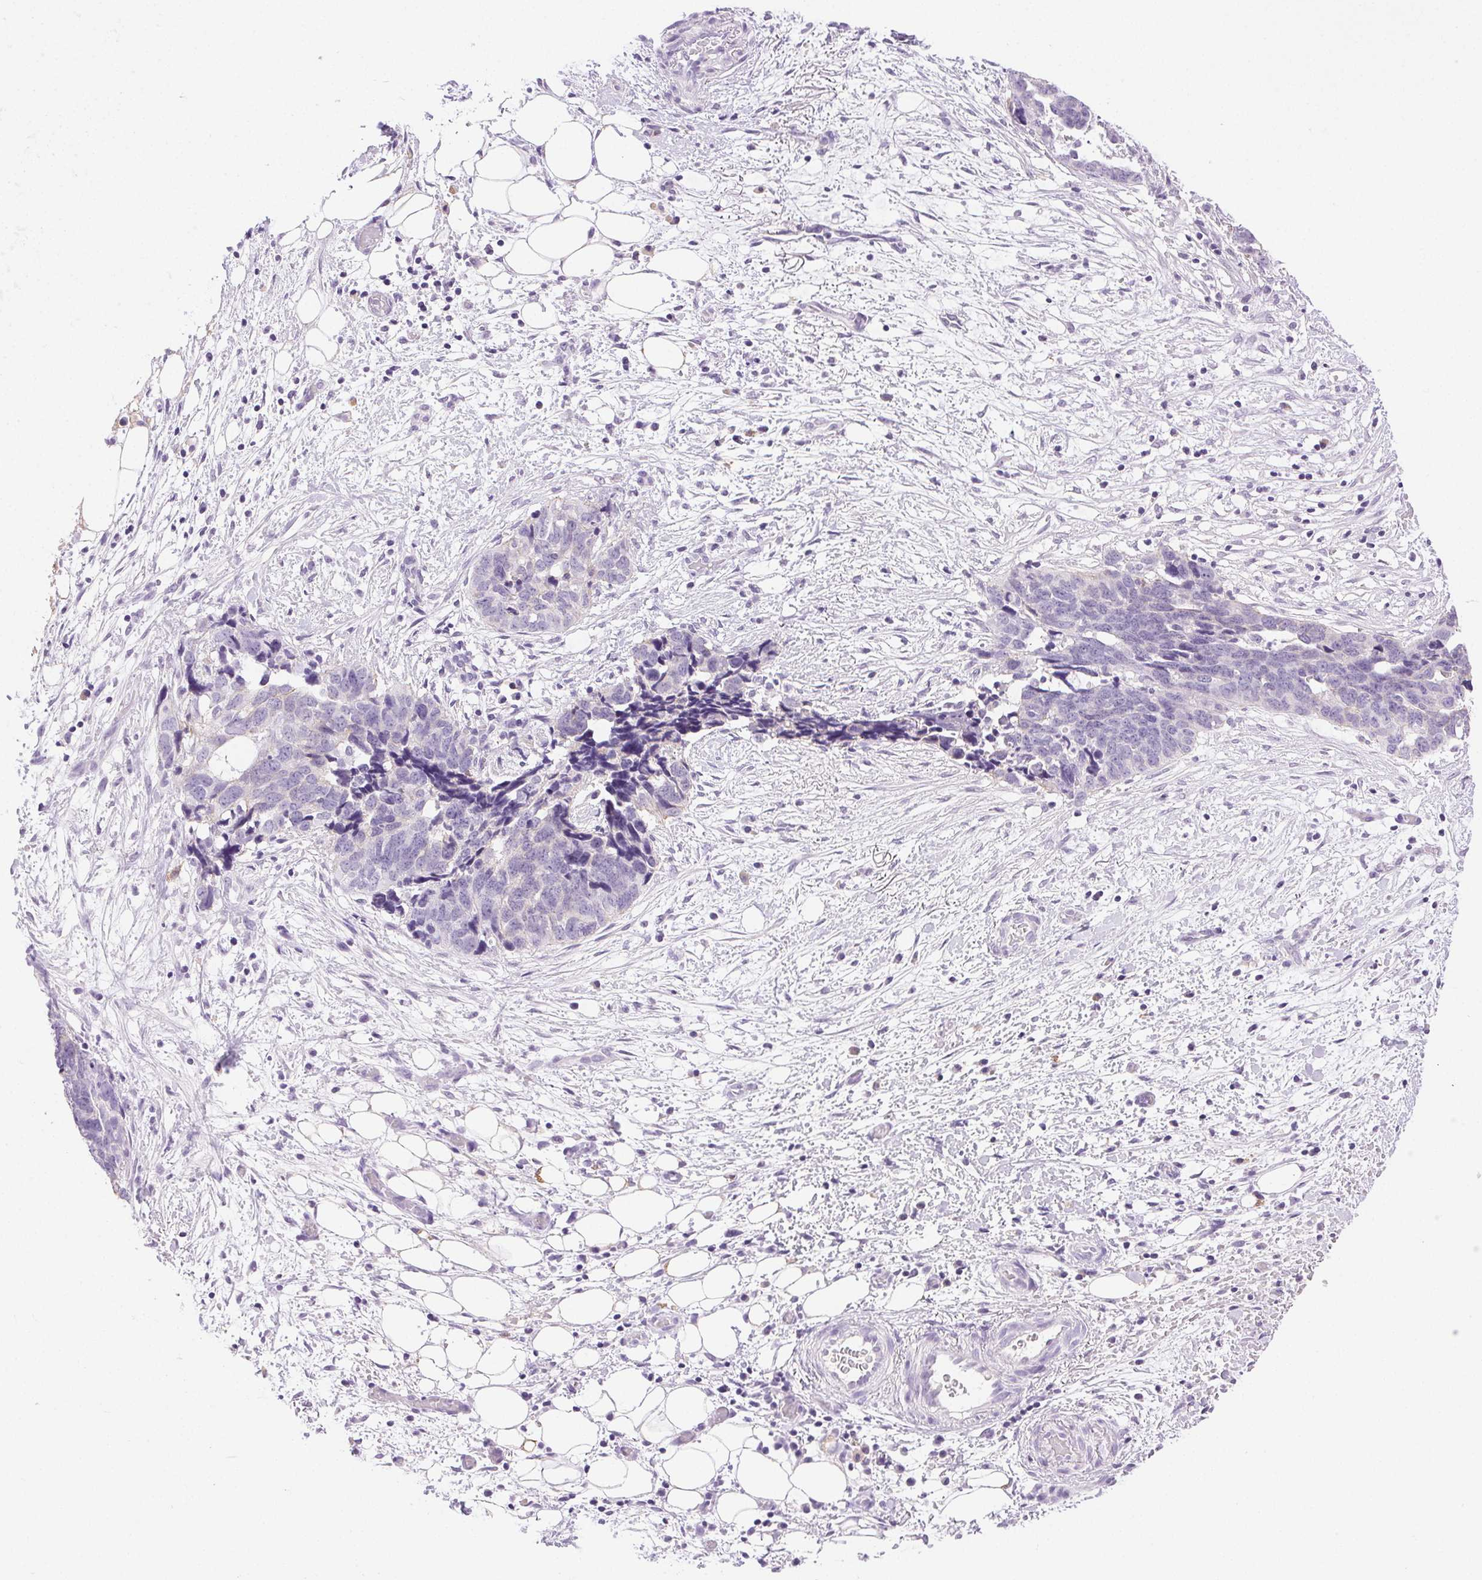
{"staining": {"intensity": "negative", "quantity": "none", "location": "none"}, "tissue": "ovarian cancer", "cell_type": "Tumor cells", "image_type": "cancer", "snomed": [{"axis": "morphology", "description": "Cystadenocarcinoma, serous, NOS"}, {"axis": "topography", "description": "Ovary"}], "caption": "Serous cystadenocarcinoma (ovarian) was stained to show a protein in brown. There is no significant expression in tumor cells.", "gene": "CLDN10", "patient": {"sex": "female", "age": 69}}